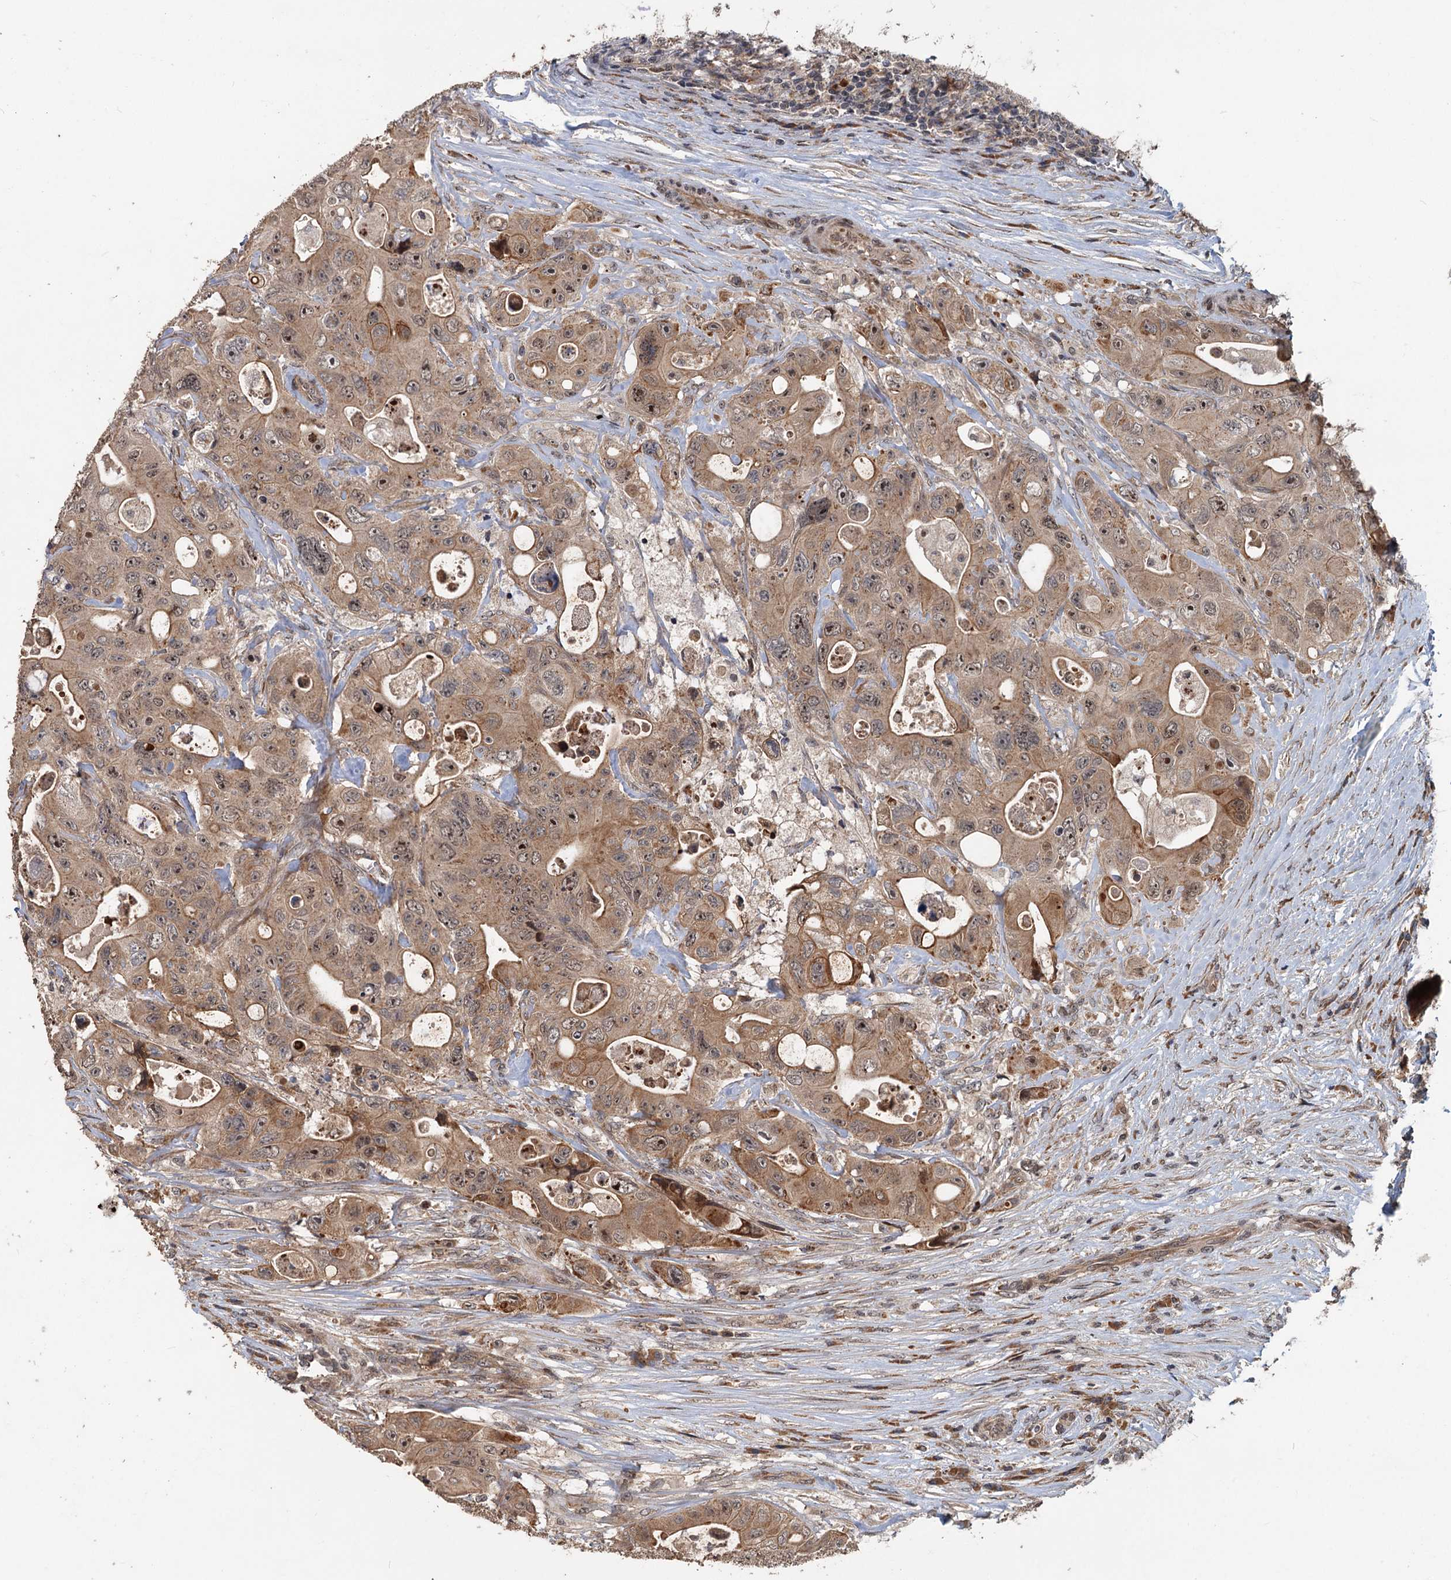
{"staining": {"intensity": "moderate", "quantity": ">75%", "location": "cytoplasmic/membranous"}, "tissue": "colorectal cancer", "cell_type": "Tumor cells", "image_type": "cancer", "snomed": [{"axis": "morphology", "description": "Adenocarcinoma, NOS"}, {"axis": "topography", "description": "Colon"}], "caption": "An image of human colorectal cancer (adenocarcinoma) stained for a protein shows moderate cytoplasmic/membranous brown staining in tumor cells.", "gene": "KANSL2", "patient": {"sex": "female", "age": 46}}